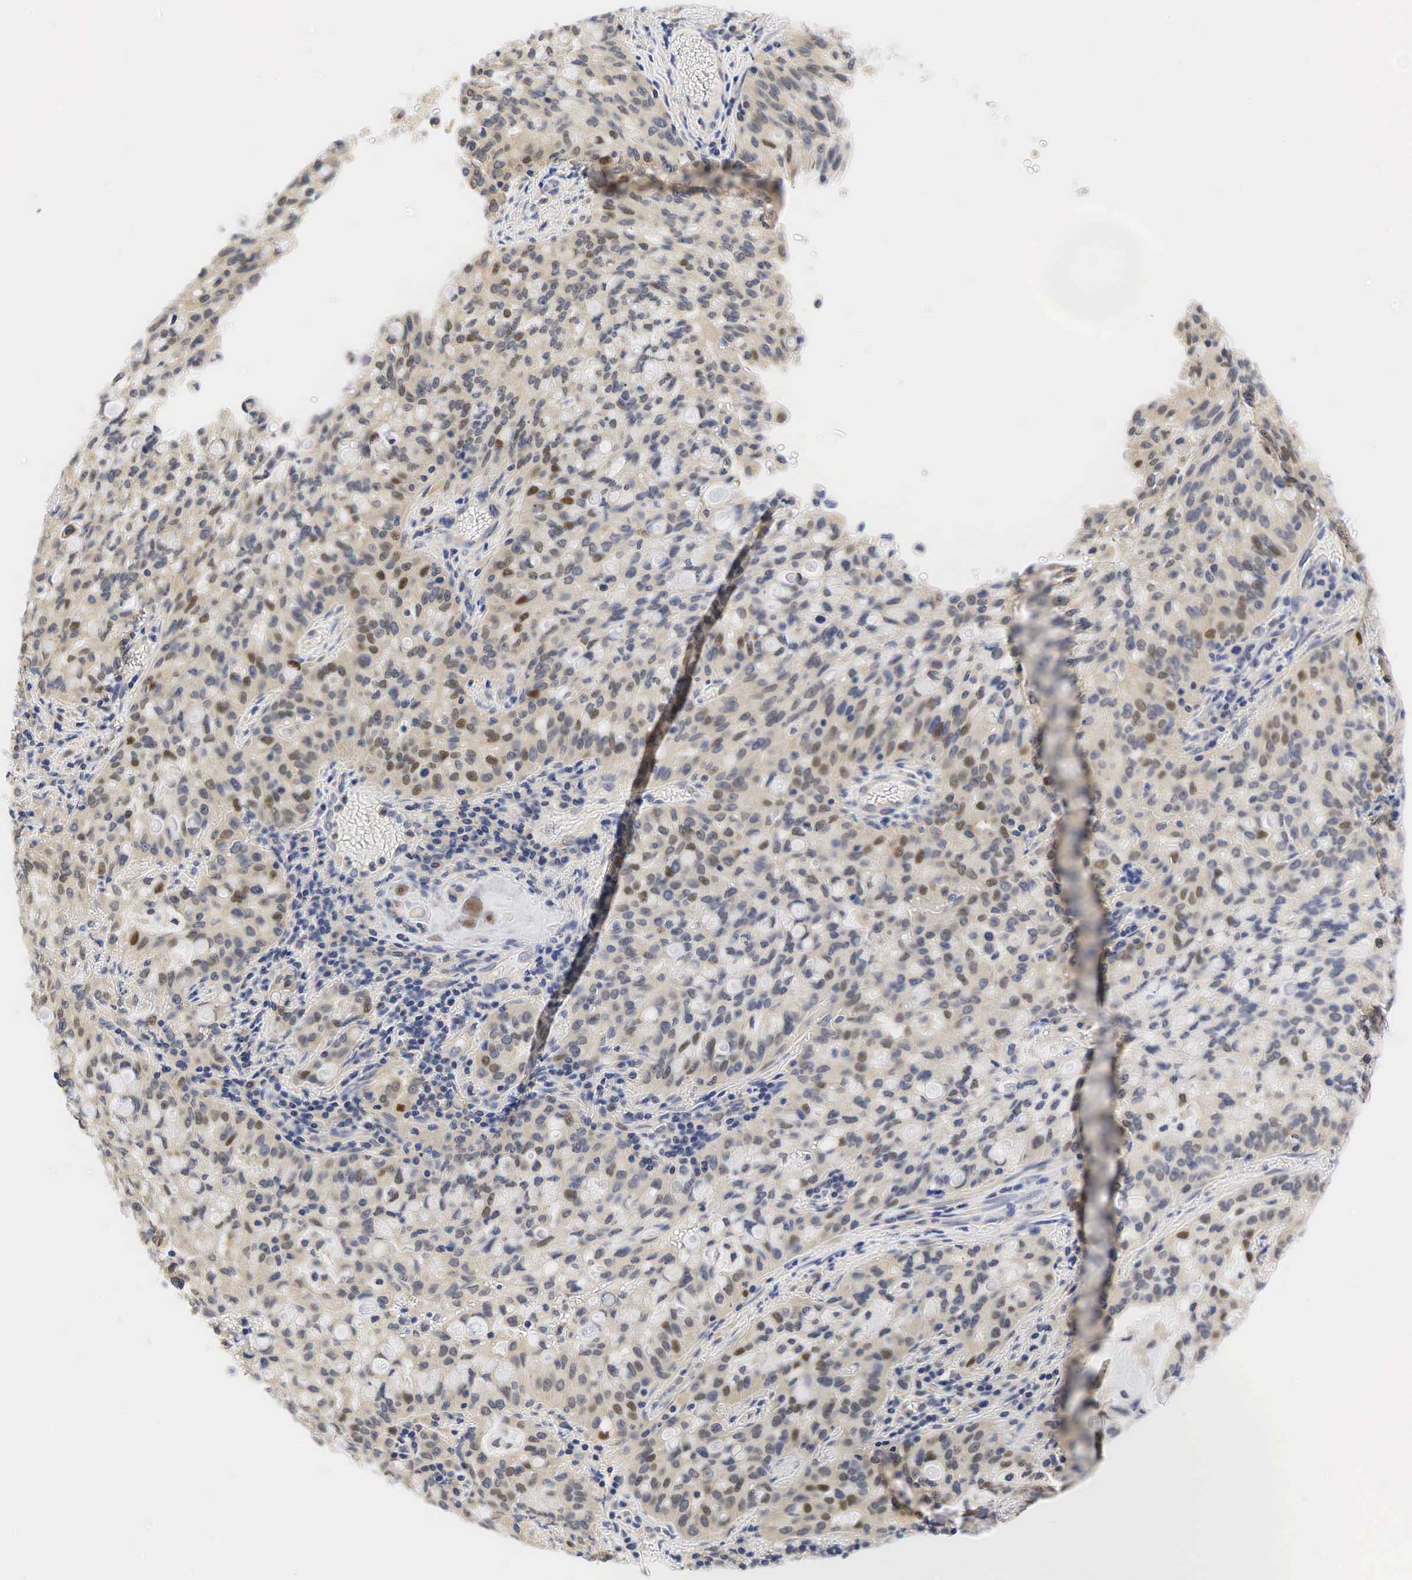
{"staining": {"intensity": "moderate", "quantity": "<25%", "location": "nuclear"}, "tissue": "lung cancer", "cell_type": "Tumor cells", "image_type": "cancer", "snomed": [{"axis": "morphology", "description": "Adenocarcinoma, NOS"}, {"axis": "topography", "description": "Lung"}], "caption": "This micrograph reveals immunohistochemistry (IHC) staining of adenocarcinoma (lung), with low moderate nuclear staining in approximately <25% of tumor cells.", "gene": "CCND1", "patient": {"sex": "female", "age": 44}}